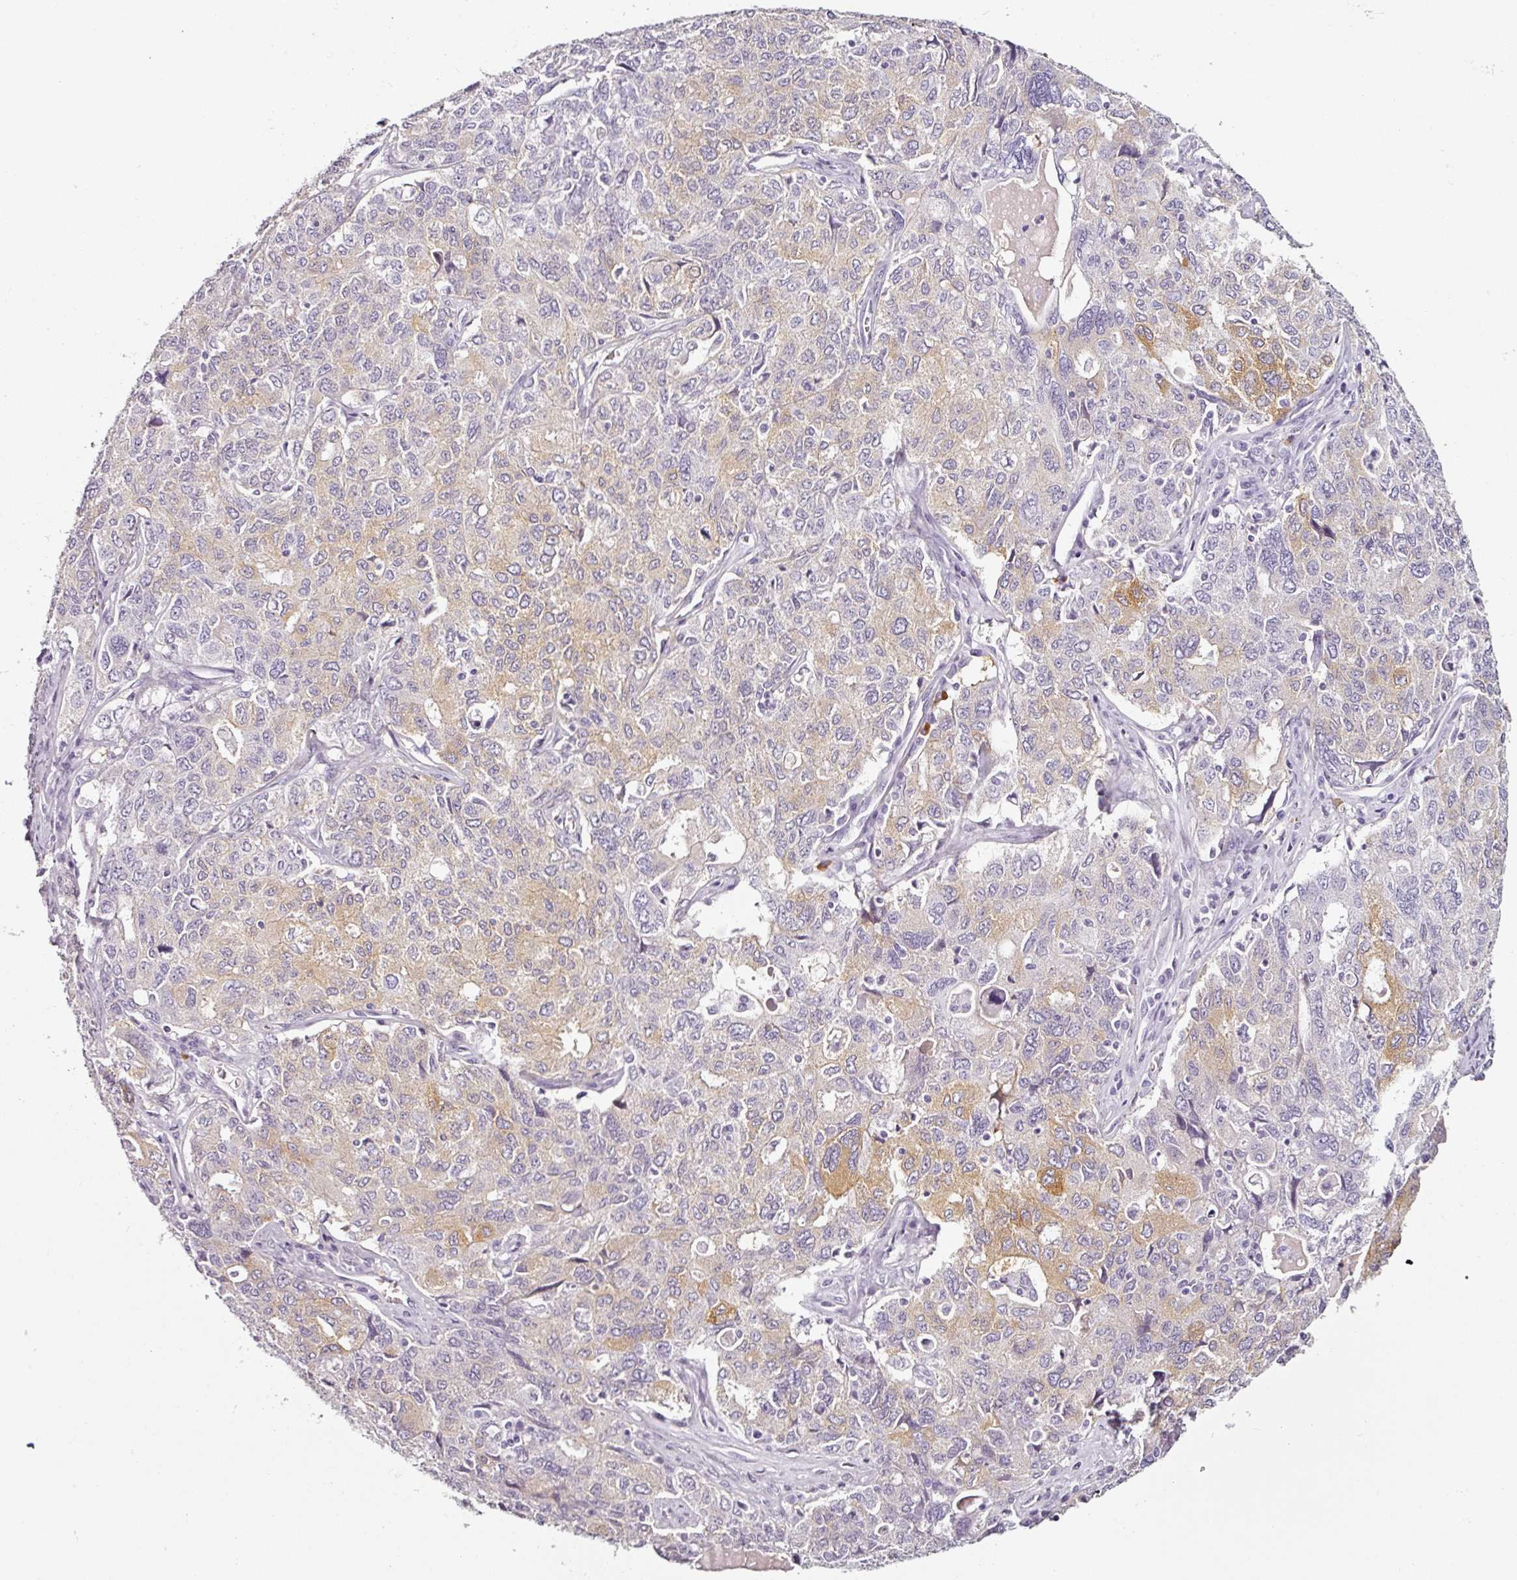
{"staining": {"intensity": "moderate", "quantity": "<25%", "location": "cytoplasmic/membranous"}, "tissue": "ovarian cancer", "cell_type": "Tumor cells", "image_type": "cancer", "snomed": [{"axis": "morphology", "description": "Carcinoma, endometroid"}, {"axis": "topography", "description": "Ovary"}], "caption": "DAB immunohistochemical staining of ovarian cancer shows moderate cytoplasmic/membranous protein expression in approximately <25% of tumor cells. The protein is stained brown, and the nuclei are stained in blue (DAB IHC with brightfield microscopy, high magnification).", "gene": "CAP2", "patient": {"sex": "female", "age": 62}}